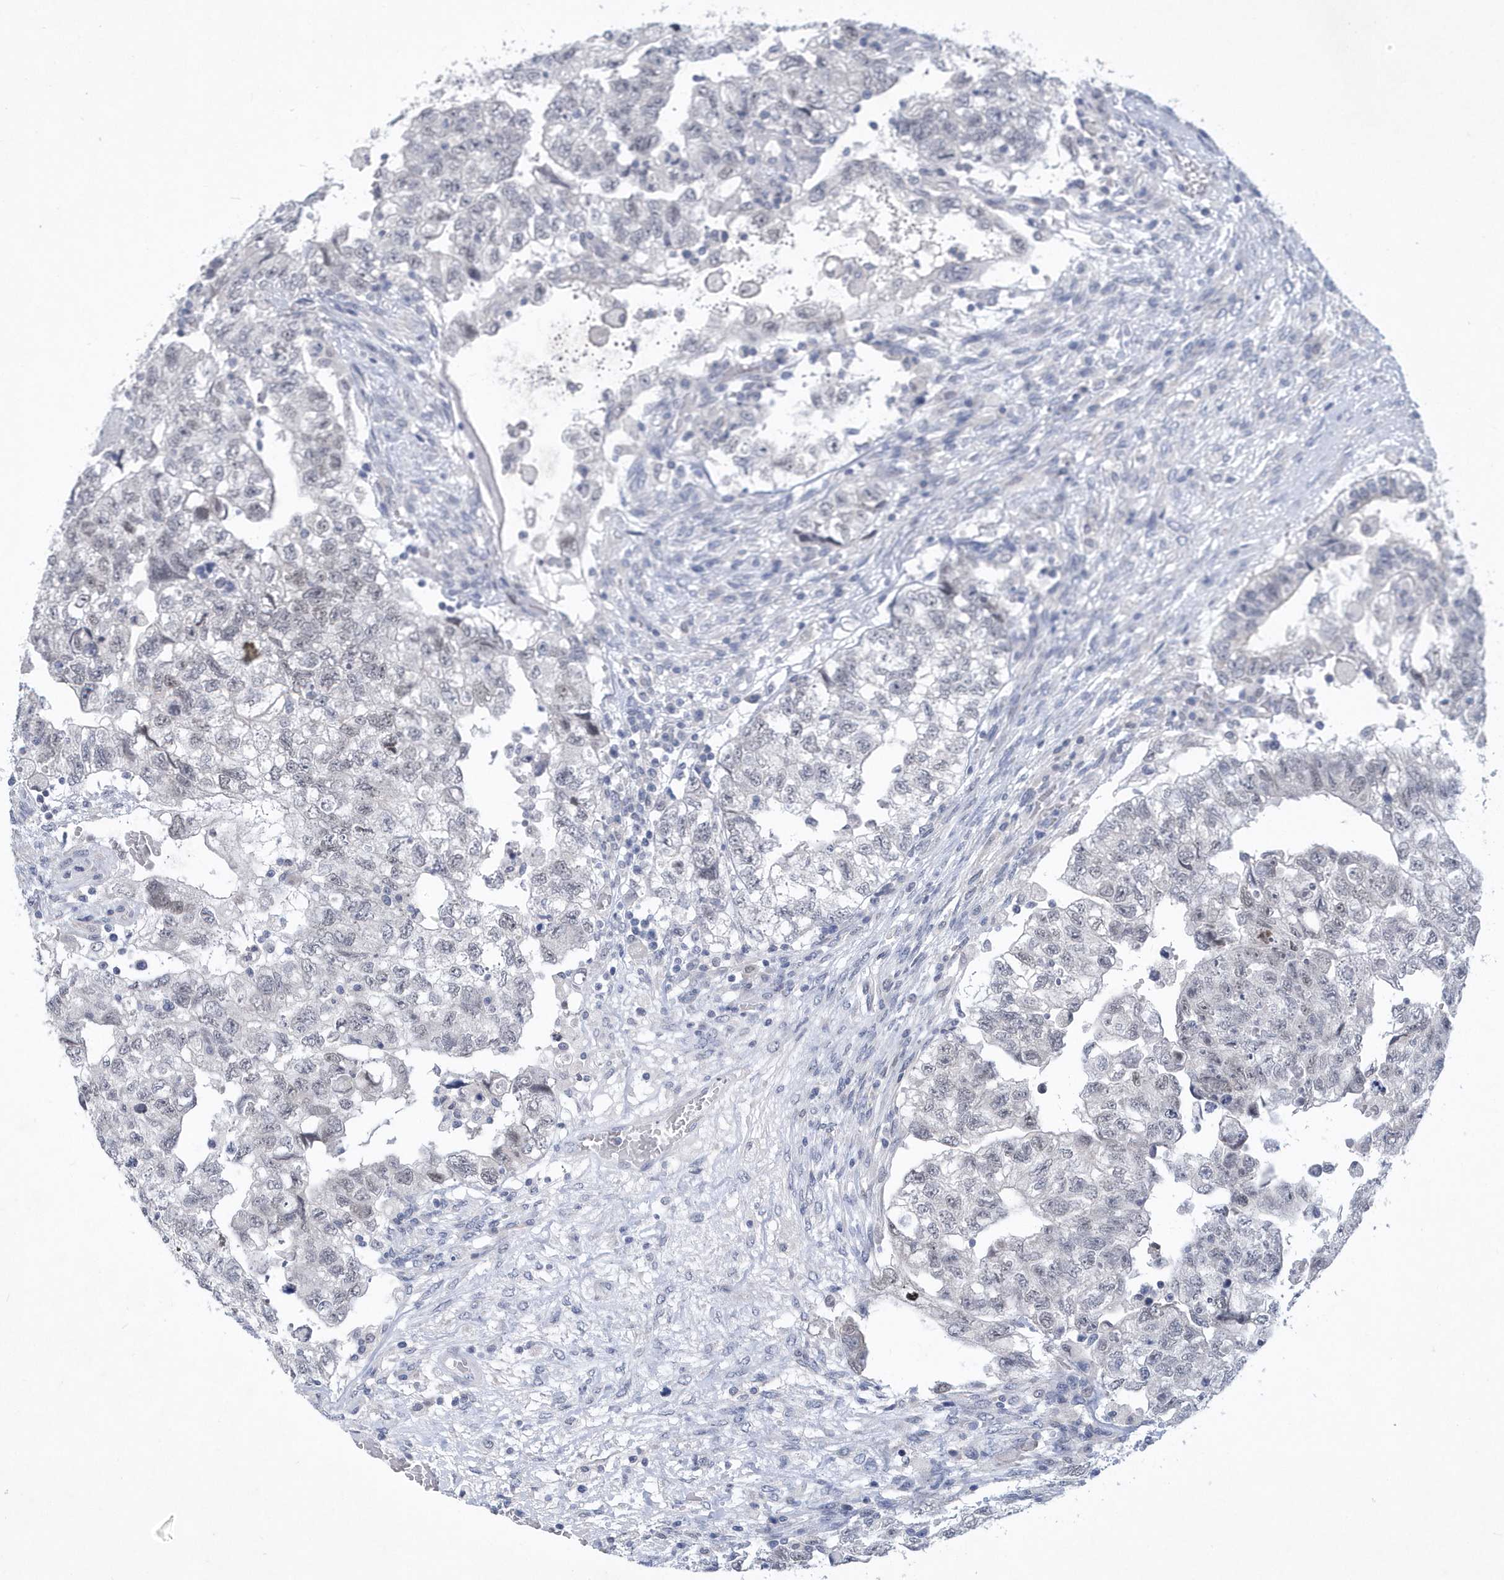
{"staining": {"intensity": "weak", "quantity": "<25%", "location": "nuclear"}, "tissue": "testis cancer", "cell_type": "Tumor cells", "image_type": "cancer", "snomed": [{"axis": "morphology", "description": "Carcinoma, Embryonal, NOS"}, {"axis": "topography", "description": "Testis"}], "caption": "This is an immunohistochemistry (IHC) micrograph of testis embryonal carcinoma. There is no staining in tumor cells.", "gene": "SRGAP3", "patient": {"sex": "male", "age": 36}}